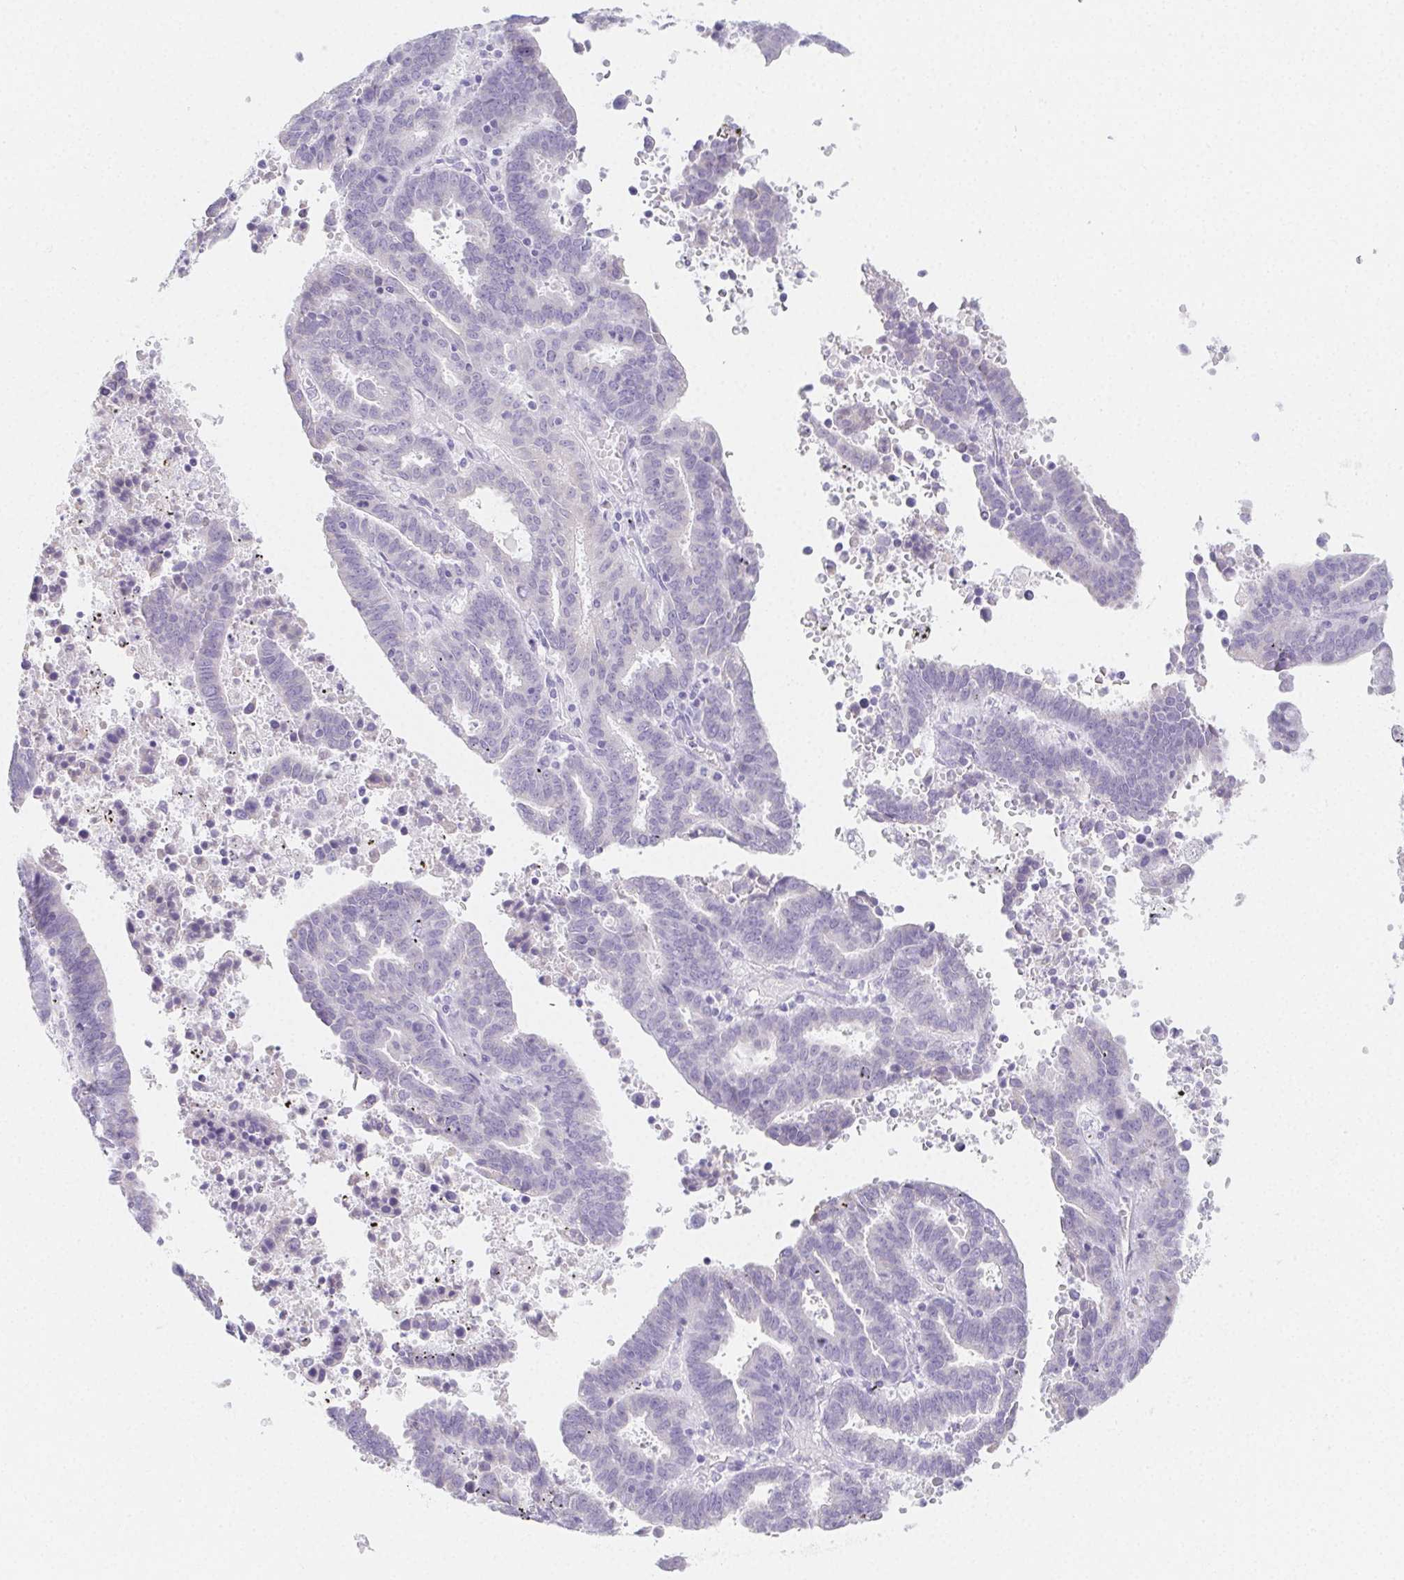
{"staining": {"intensity": "negative", "quantity": "none", "location": "none"}, "tissue": "endometrial cancer", "cell_type": "Tumor cells", "image_type": "cancer", "snomed": [{"axis": "morphology", "description": "Adenocarcinoma, NOS"}, {"axis": "topography", "description": "Uterus"}], "caption": "Human endometrial cancer stained for a protein using IHC demonstrates no positivity in tumor cells.", "gene": "HRC", "patient": {"sex": "female", "age": 83}}